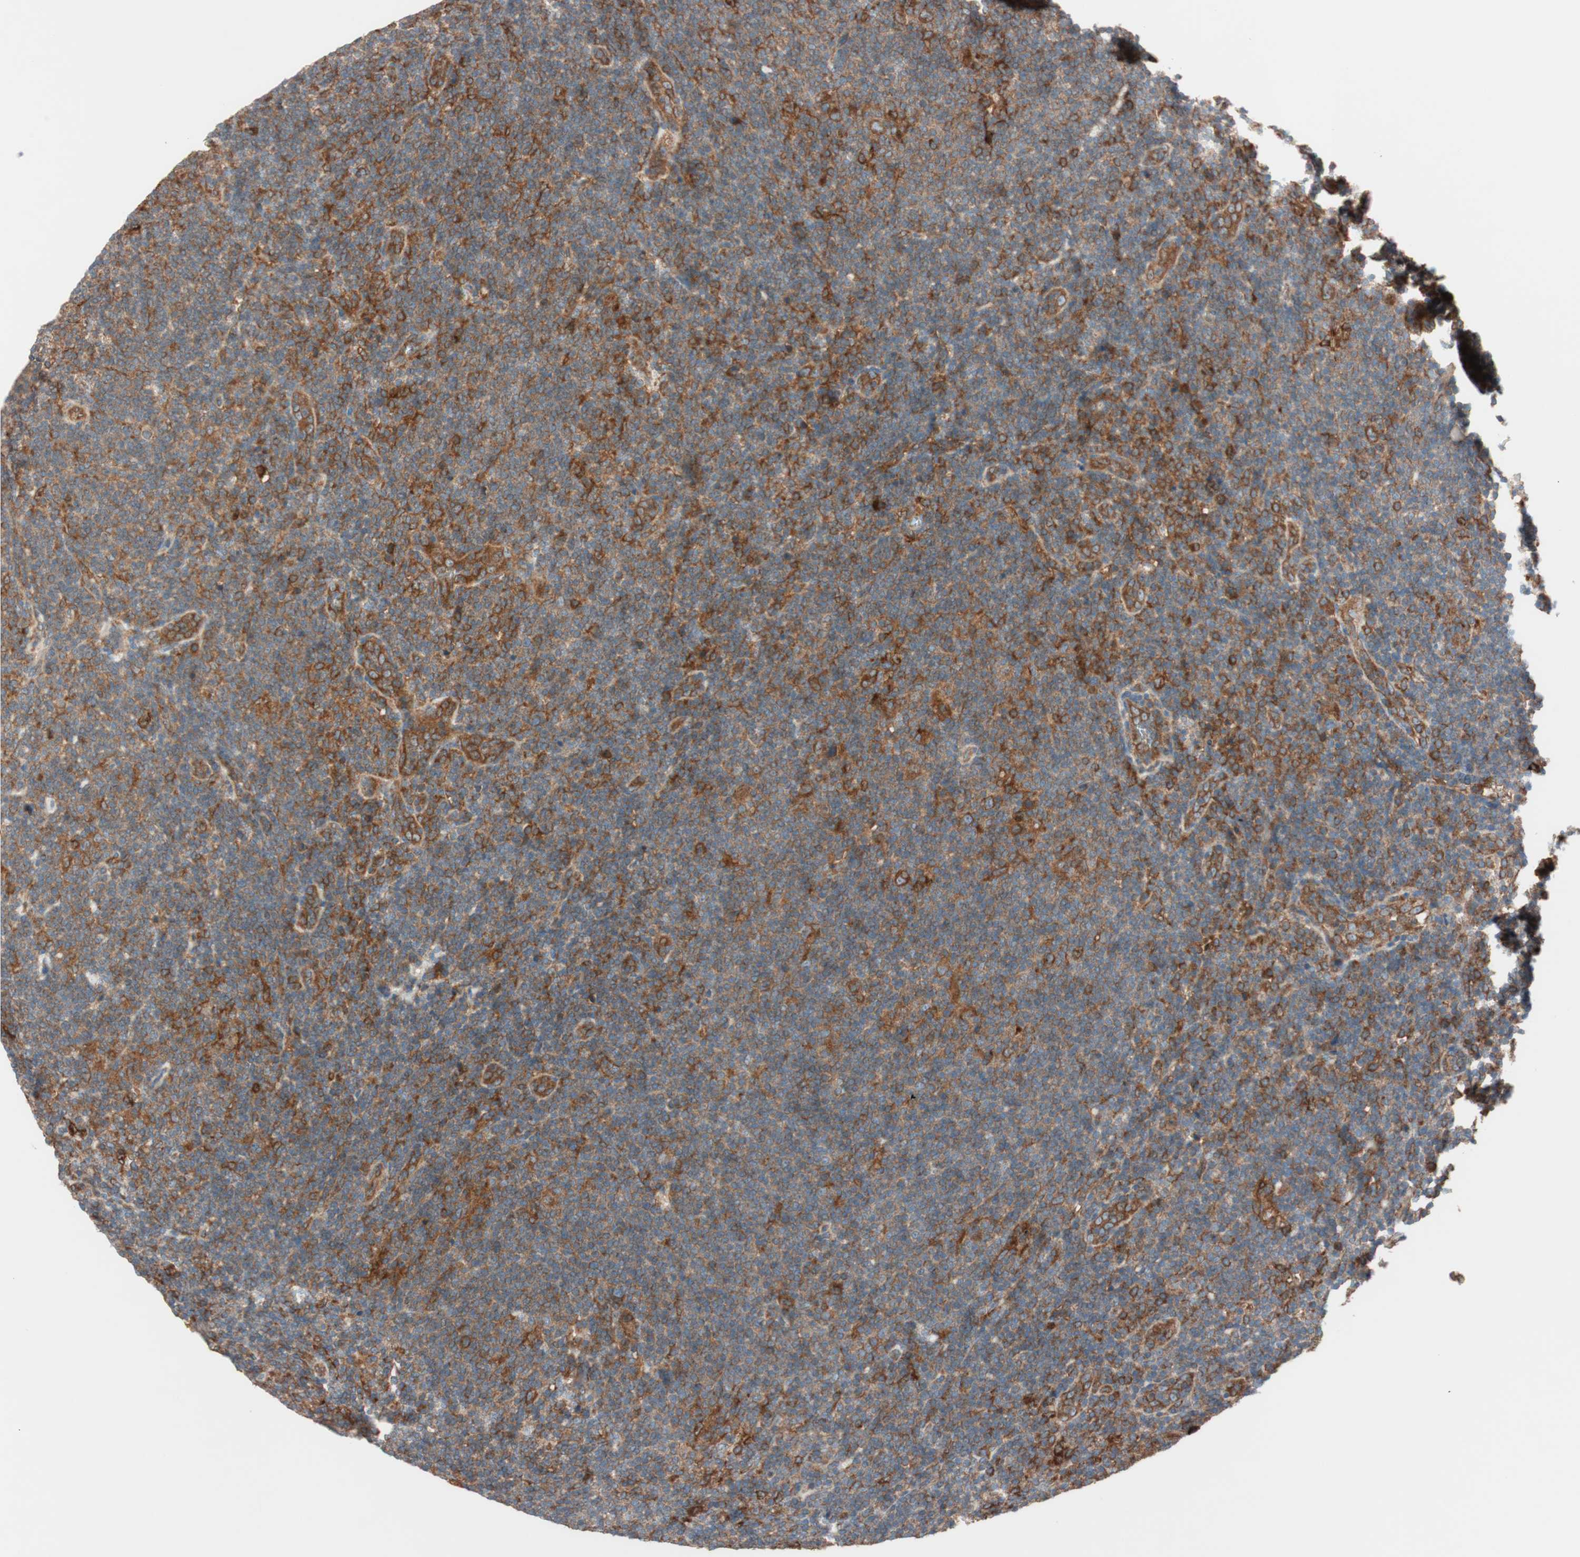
{"staining": {"intensity": "strong", "quantity": "25%-75%", "location": "cytoplasmic/membranous"}, "tissue": "lymphoma", "cell_type": "Tumor cells", "image_type": "cancer", "snomed": [{"axis": "morphology", "description": "Hodgkin's disease, NOS"}, {"axis": "topography", "description": "Lymph node"}], "caption": "Hodgkin's disease stained with immunohistochemistry (IHC) demonstrates strong cytoplasmic/membranous expression in approximately 25%-75% of tumor cells. Using DAB (3,3'-diaminobenzidine) (brown) and hematoxylin (blue) stains, captured at high magnification using brightfield microscopy.", "gene": "RAB5A", "patient": {"sex": "female", "age": 57}}